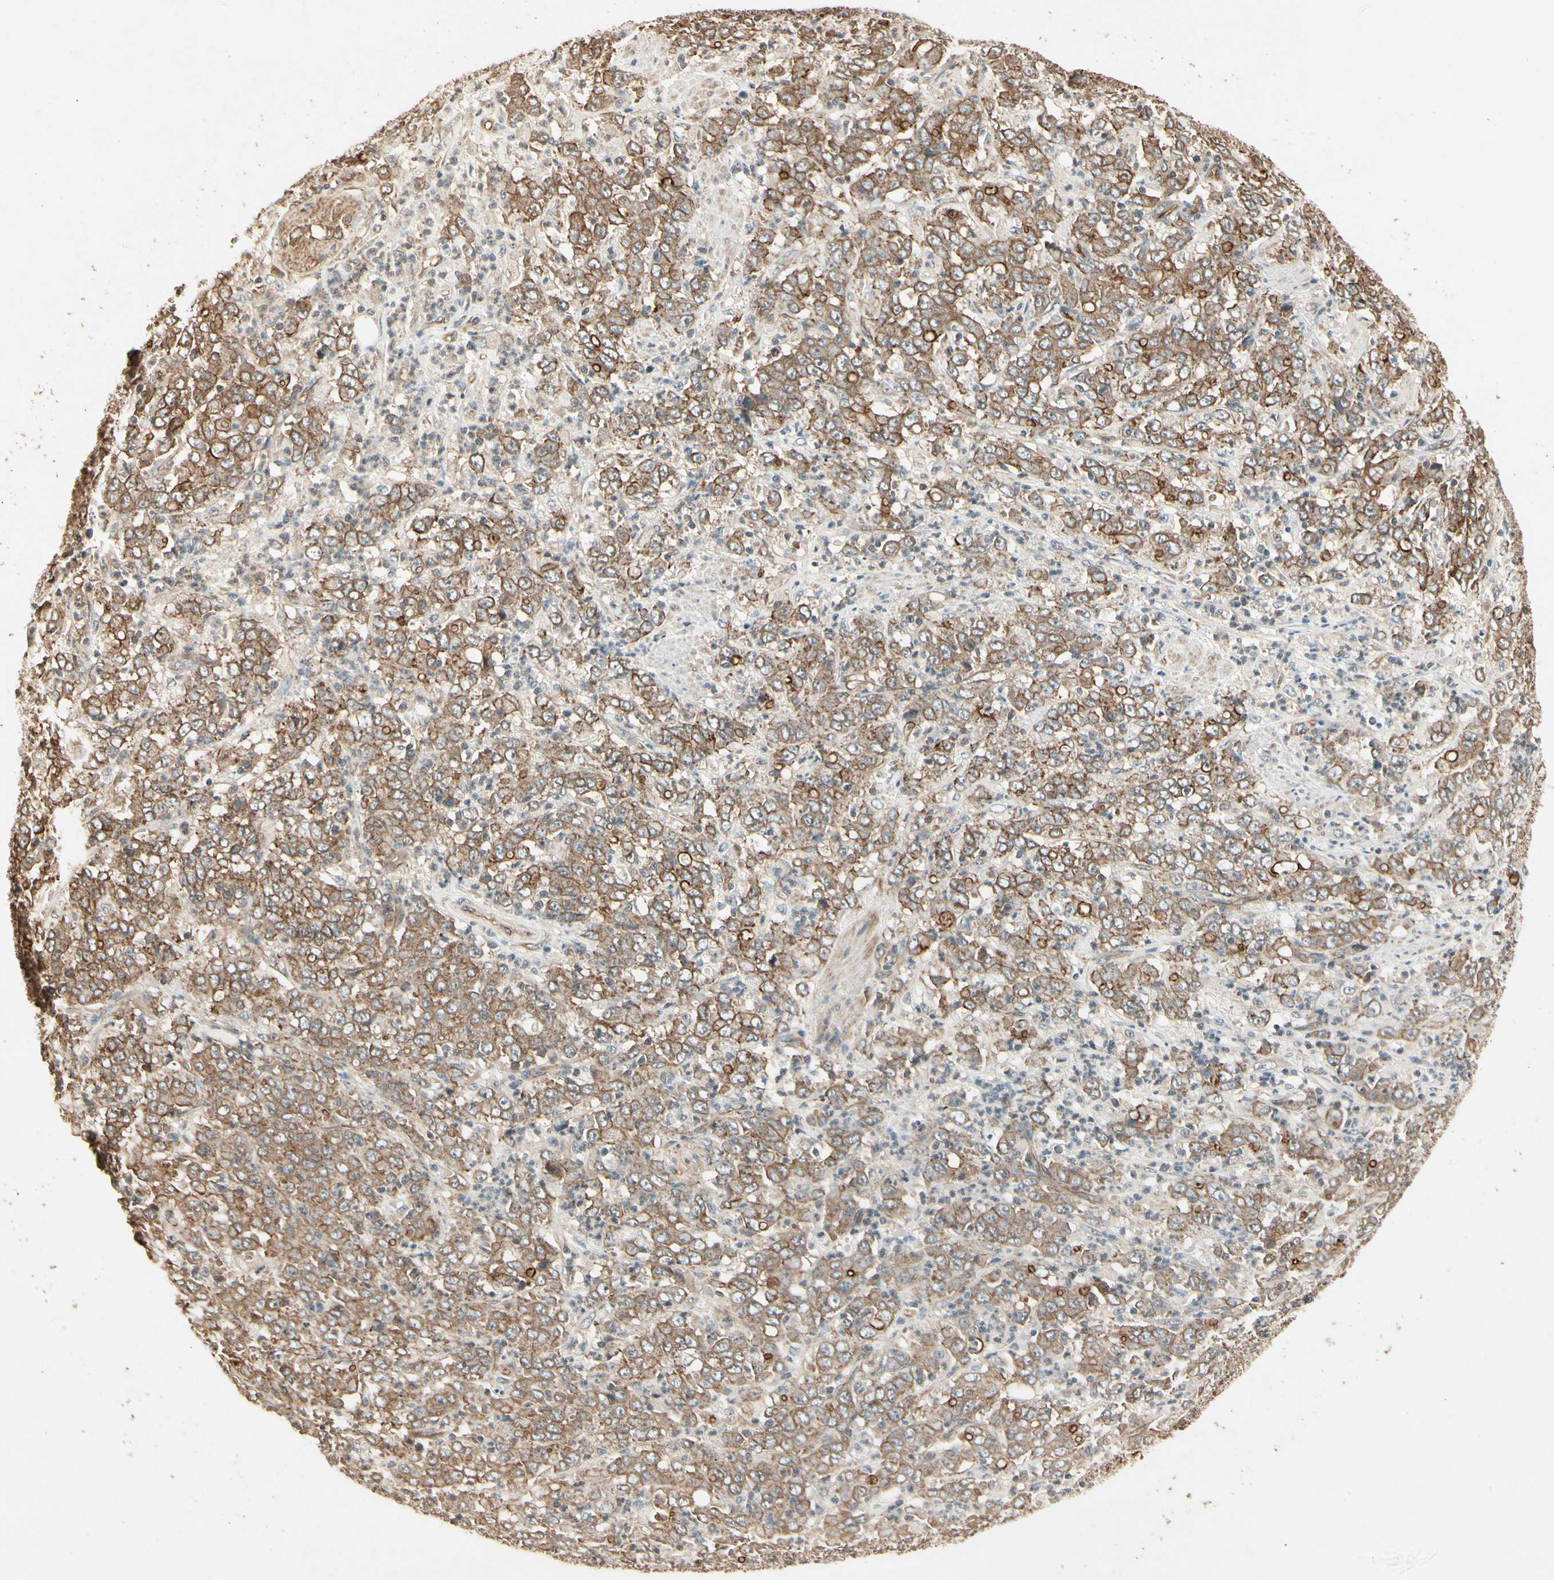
{"staining": {"intensity": "moderate", "quantity": ">75%", "location": "cytoplasmic/membranous"}, "tissue": "stomach cancer", "cell_type": "Tumor cells", "image_type": "cancer", "snomed": [{"axis": "morphology", "description": "Adenocarcinoma, NOS"}, {"axis": "topography", "description": "Stomach, lower"}], "caption": "IHC micrograph of neoplastic tissue: human stomach adenocarcinoma stained using IHC displays medium levels of moderate protein expression localized specifically in the cytoplasmic/membranous of tumor cells, appearing as a cytoplasmic/membranous brown color.", "gene": "RNF180", "patient": {"sex": "female", "age": 71}}